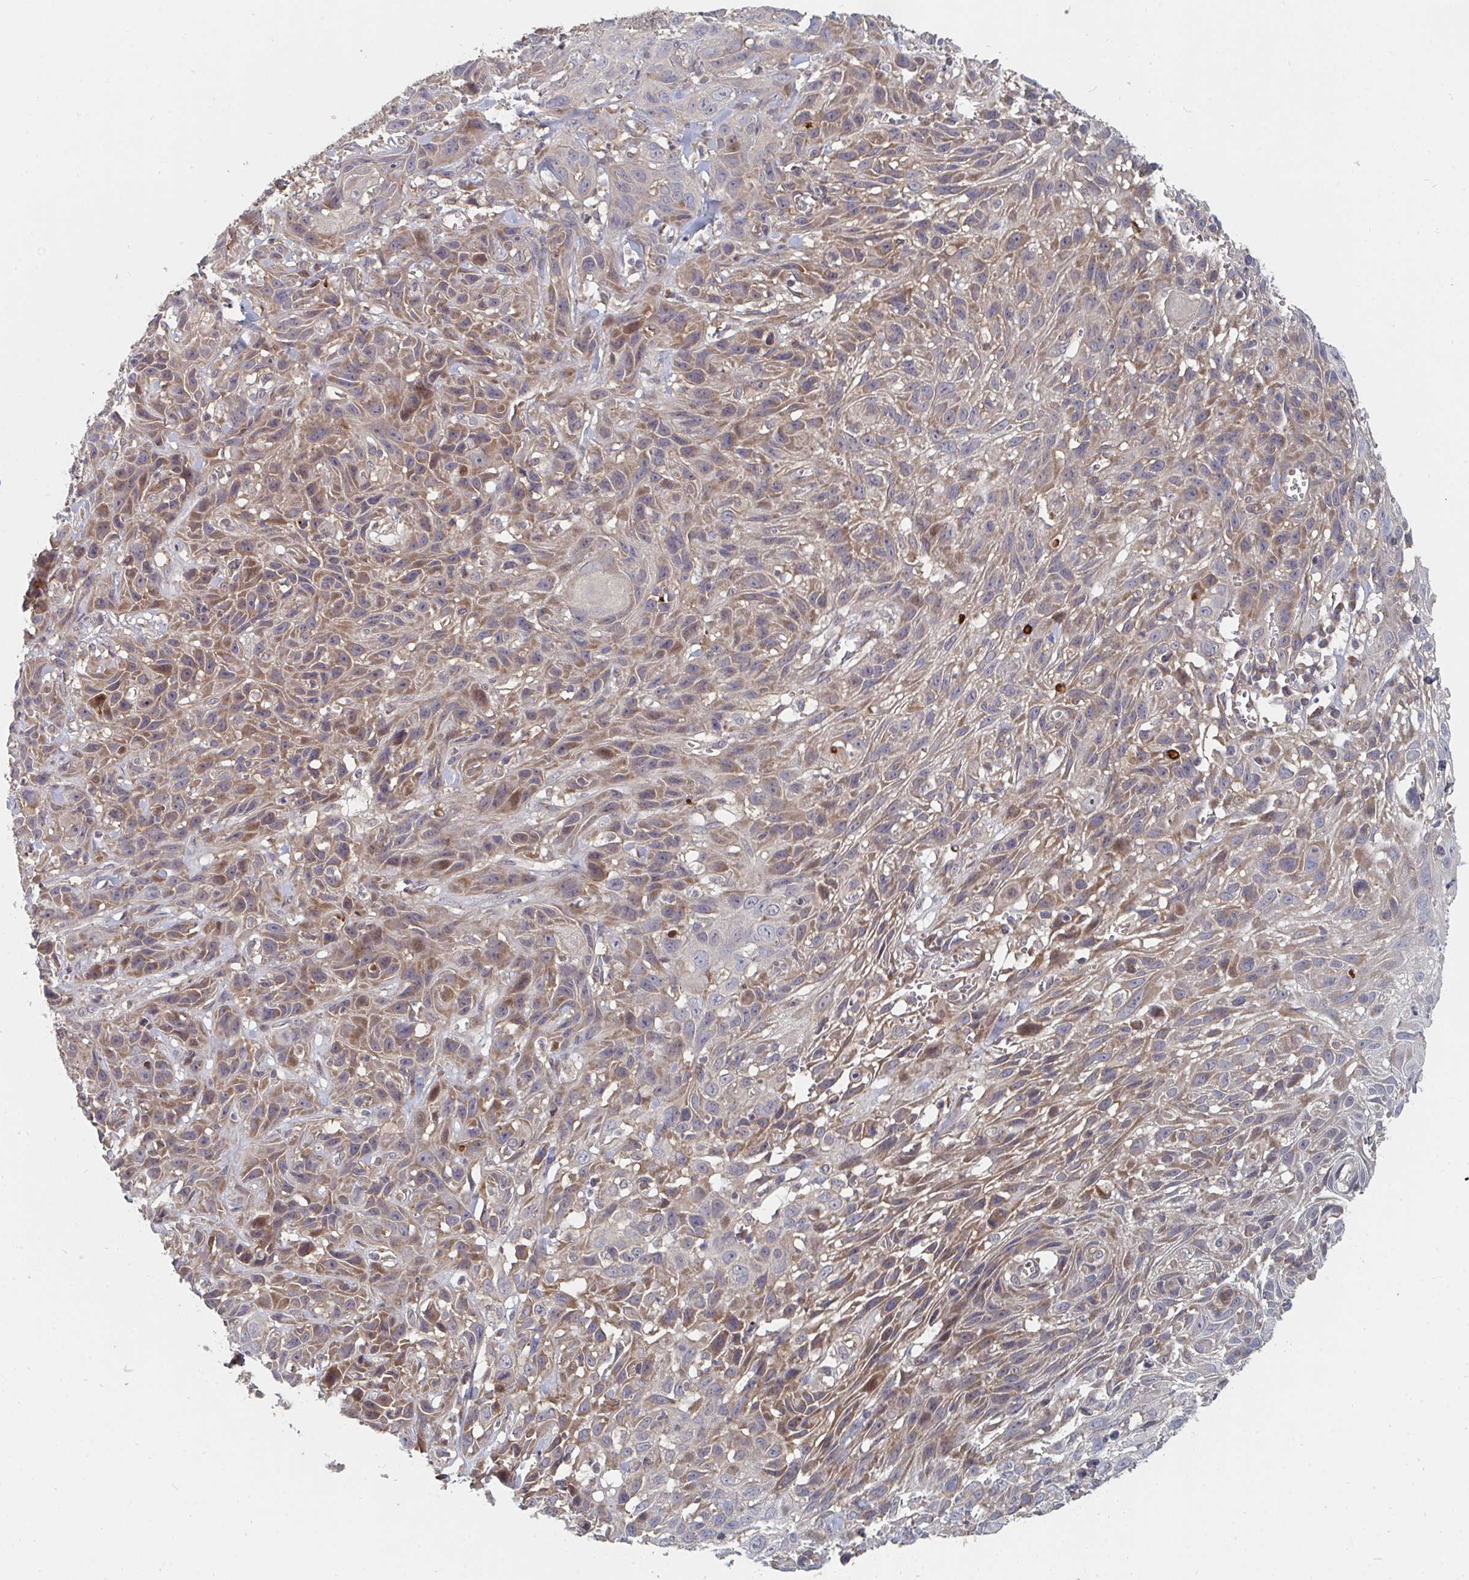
{"staining": {"intensity": "moderate", "quantity": "25%-75%", "location": "cytoplasmic/membranous"}, "tissue": "skin cancer", "cell_type": "Tumor cells", "image_type": "cancer", "snomed": [{"axis": "morphology", "description": "Squamous cell carcinoma, NOS"}, {"axis": "topography", "description": "Skin"}, {"axis": "topography", "description": "Vulva"}], "caption": "DAB immunohistochemical staining of skin cancer displays moderate cytoplasmic/membranous protein expression in about 25%-75% of tumor cells. (IHC, brightfield microscopy, high magnification).", "gene": "PTEN", "patient": {"sex": "female", "age": 83}}